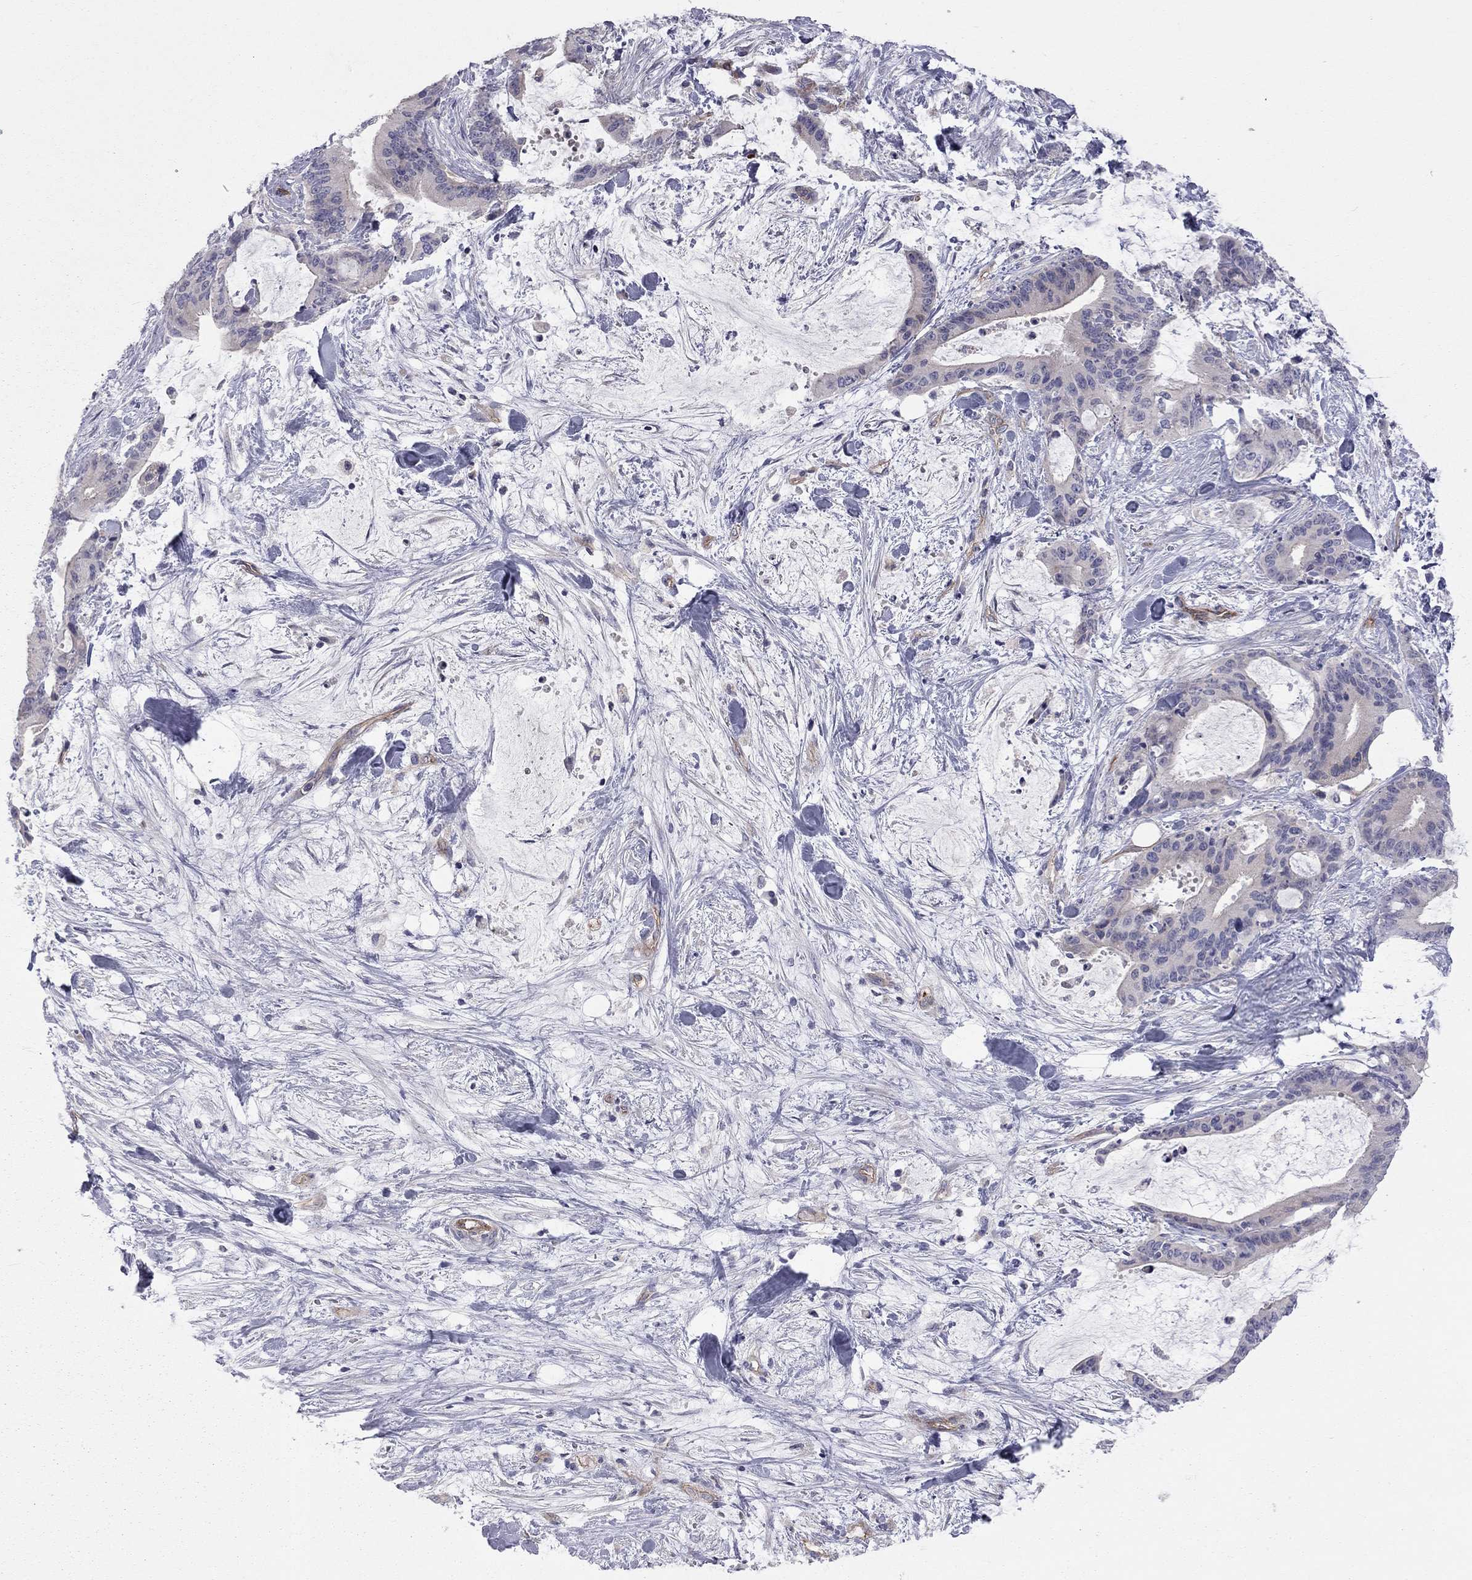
{"staining": {"intensity": "negative", "quantity": "none", "location": "none"}, "tissue": "liver cancer", "cell_type": "Tumor cells", "image_type": "cancer", "snomed": [{"axis": "morphology", "description": "Cholangiocarcinoma"}, {"axis": "topography", "description": "Liver"}], "caption": "A micrograph of human cholangiocarcinoma (liver) is negative for staining in tumor cells.", "gene": "GPRC5B", "patient": {"sex": "female", "age": 73}}